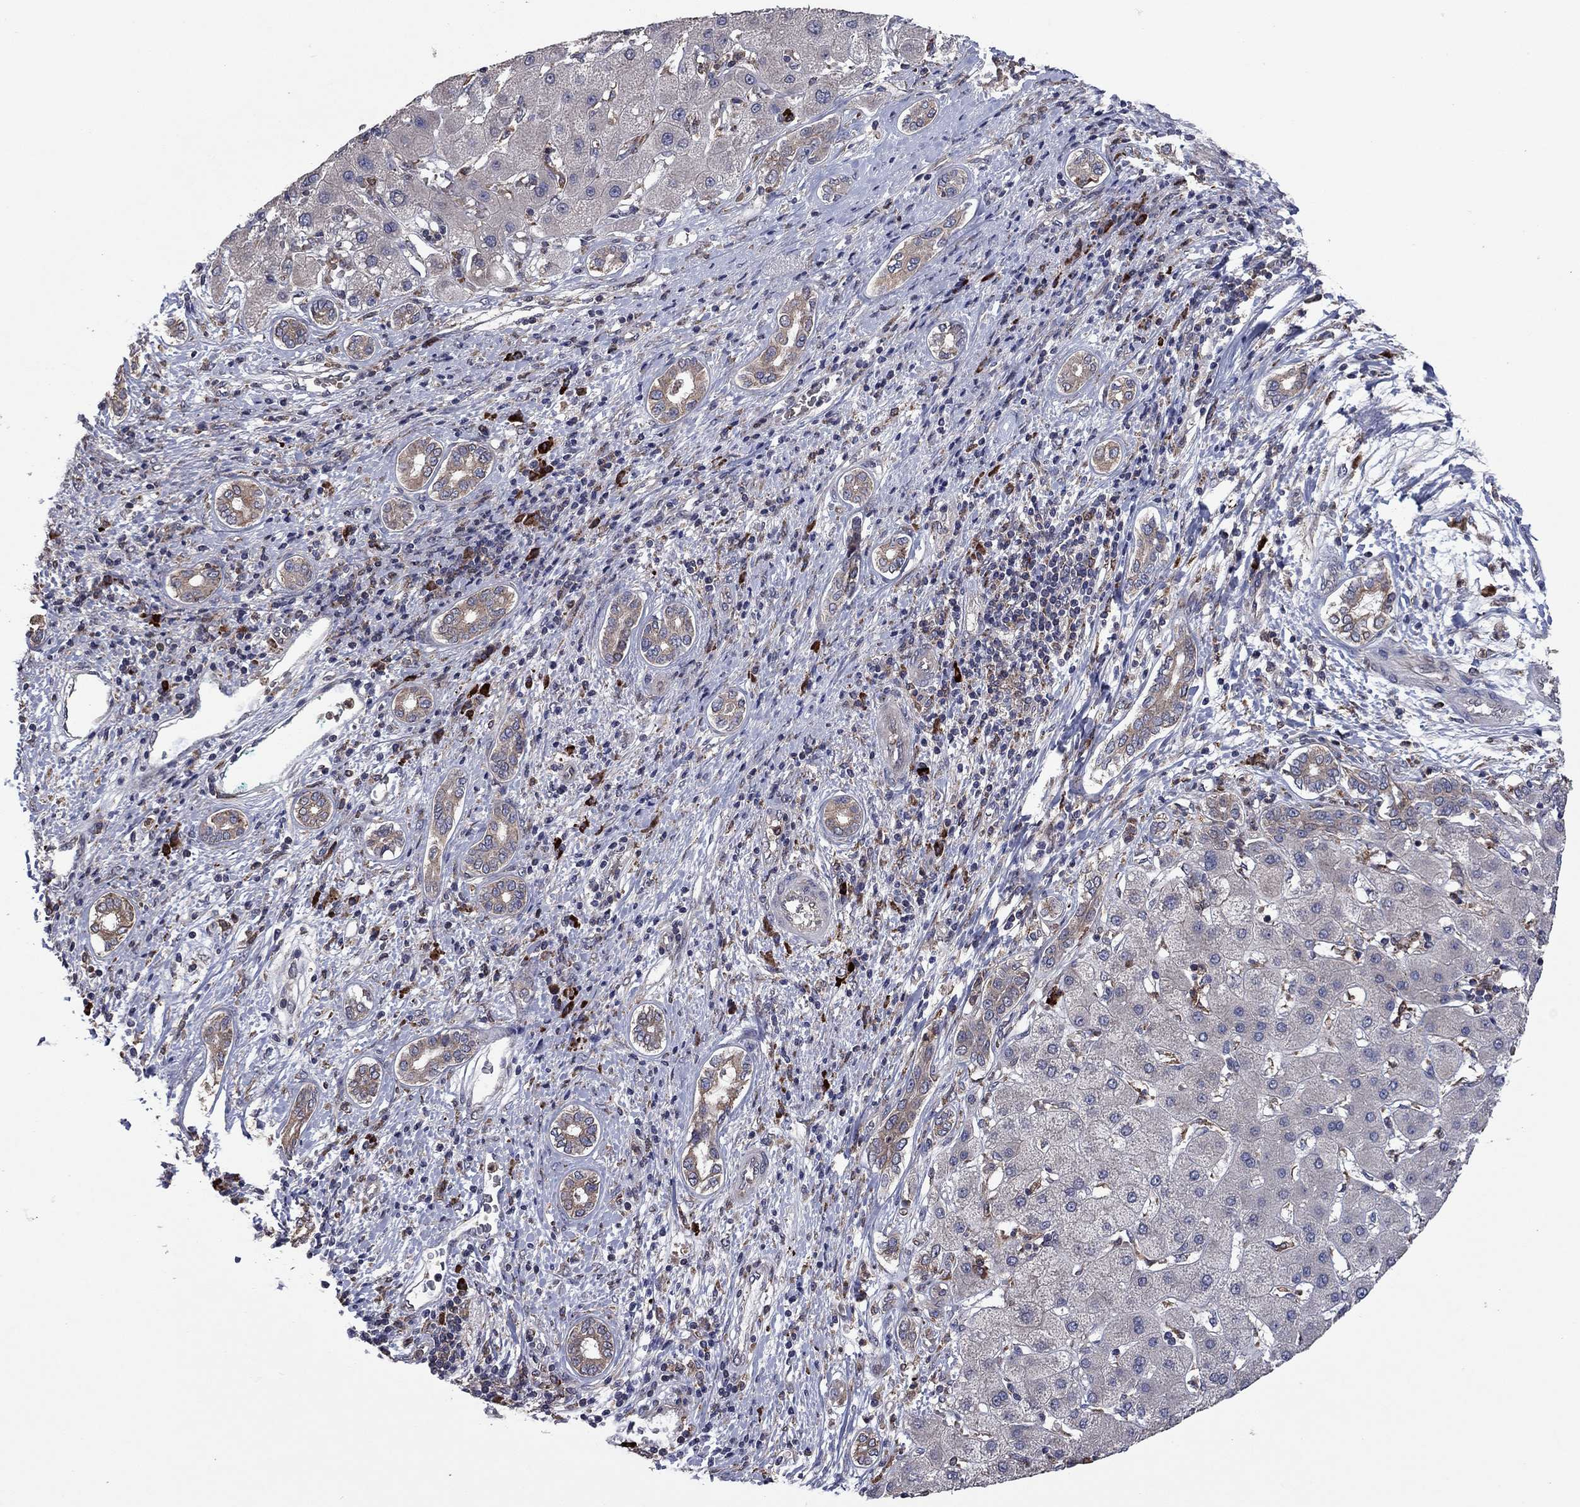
{"staining": {"intensity": "moderate", "quantity": "25%-75%", "location": "cytoplasmic/membranous"}, "tissue": "liver cancer", "cell_type": "Tumor cells", "image_type": "cancer", "snomed": [{"axis": "morphology", "description": "Carcinoma, Hepatocellular, NOS"}, {"axis": "topography", "description": "Liver"}], "caption": "DAB (3,3'-diaminobenzidine) immunohistochemical staining of human liver cancer (hepatocellular carcinoma) reveals moderate cytoplasmic/membranous protein expression in about 25%-75% of tumor cells.", "gene": "MEA1", "patient": {"sex": "male", "age": 65}}